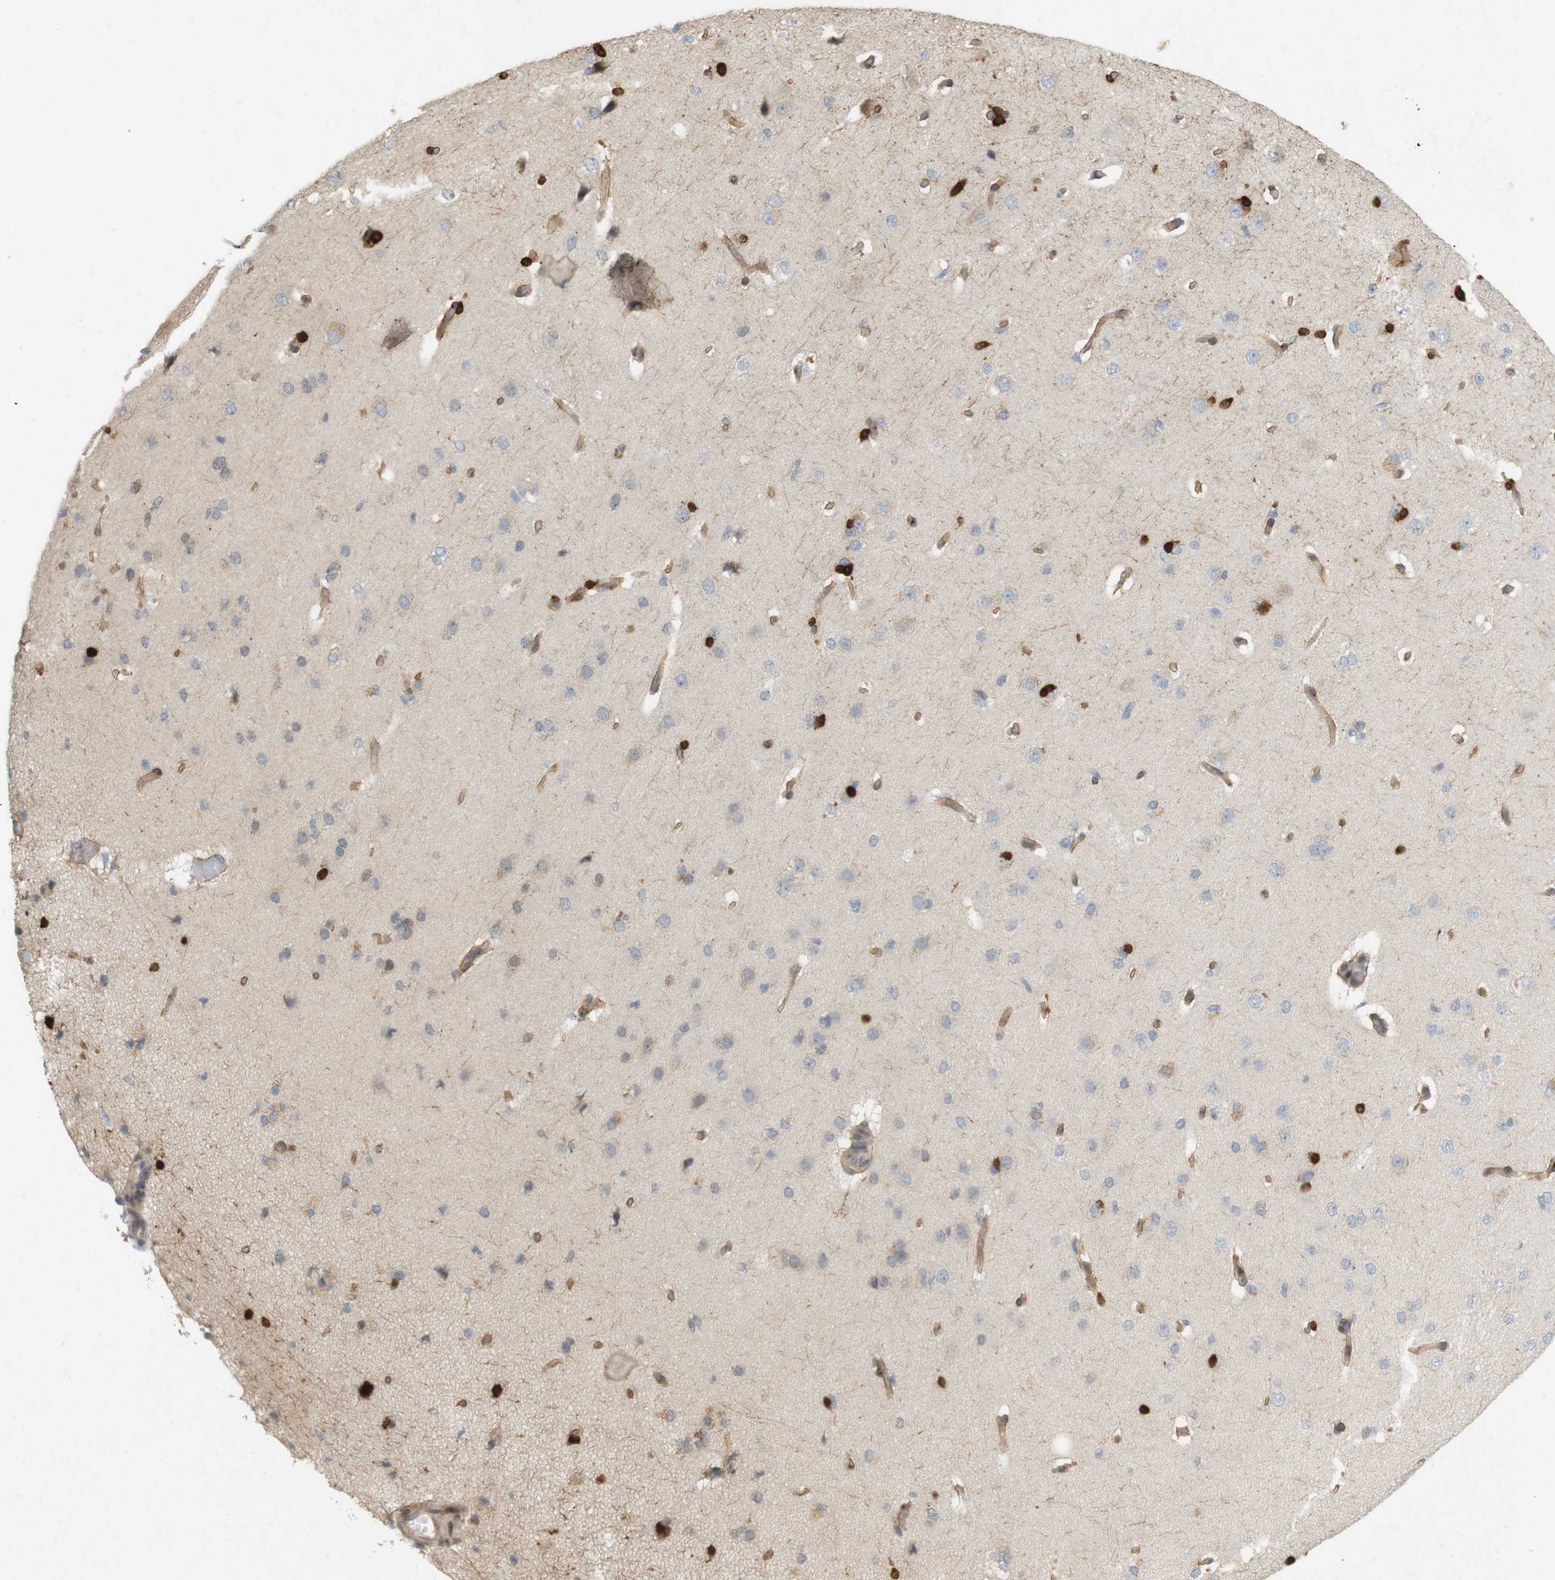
{"staining": {"intensity": "moderate", "quantity": "25%-75%", "location": "cytoplasmic/membranous"}, "tissue": "cerebral cortex", "cell_type": "Endothelial cells", "image_type": "normal", "snomed": [{"axis": "morphology", "description": "Normal tissue, NOS"}, {"axis": "topography", "description": "Cerebral cortex"}], "caption": "Immunohistochemistry (DAB) staining of unremarkable human cerebral cortex shows moderate cytoplasmic/membranous protein positivity in about 25%-75% of endothelial cells.", "gene": "PPP1R14A", "patient": {"sex": "male", "age": 62}}